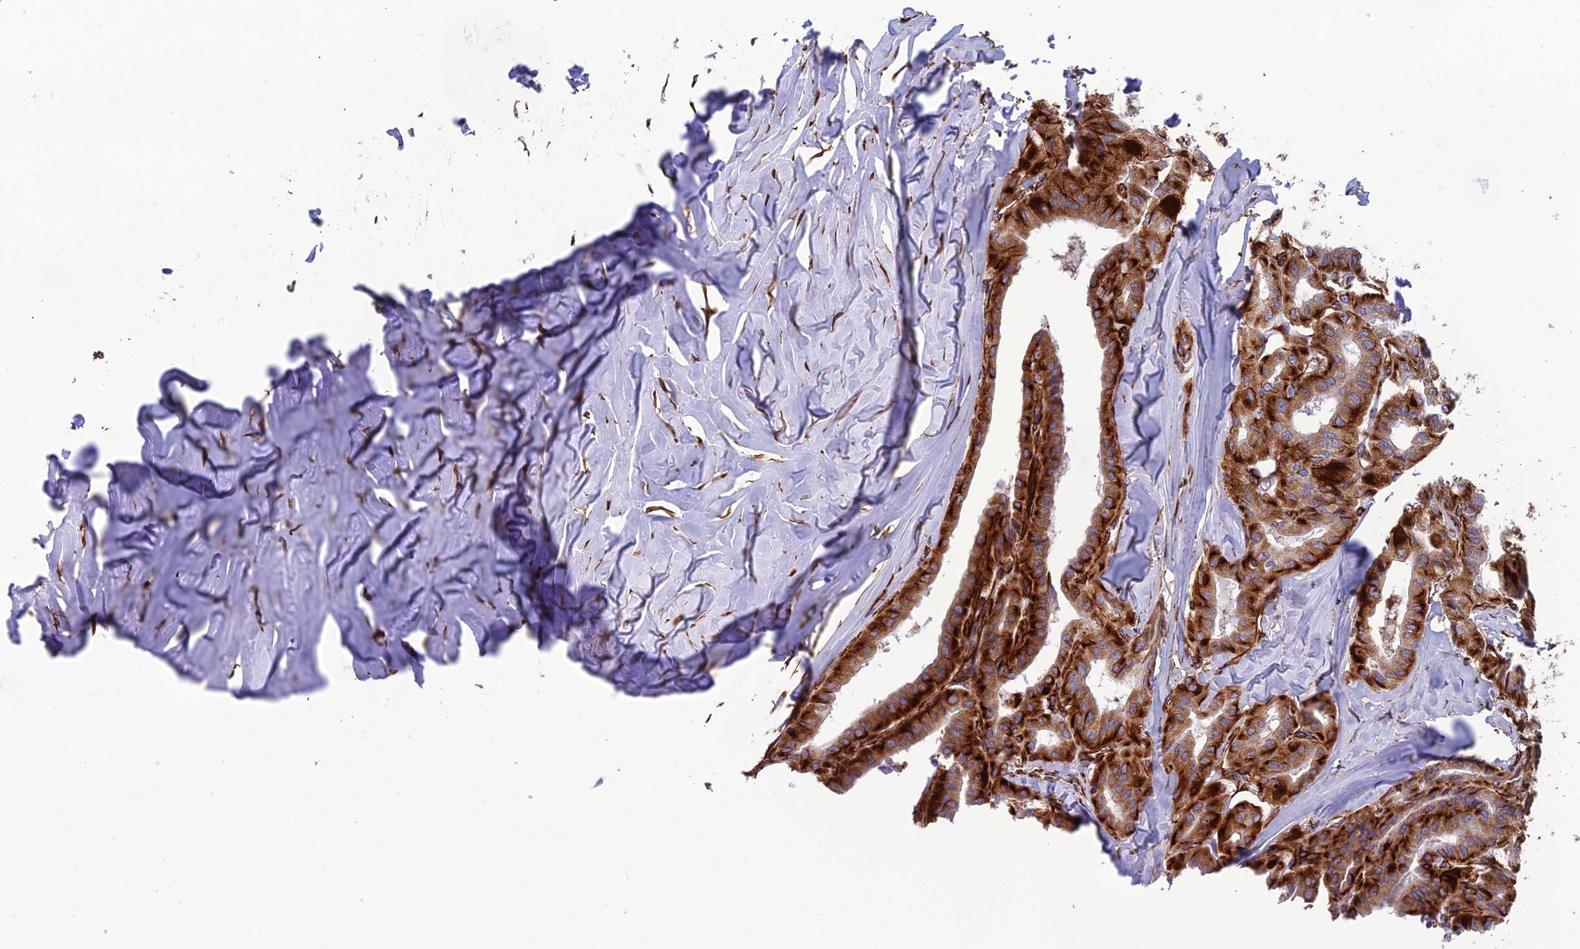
{"staining": {"intensity": "strong", "quantity": ">75%", "location": "cytoplasmic/membranous"}, "tissue": "thyroid cancer", "cell_type": "Tumor cells", "image_type": "cancer", "snomed": [{"axis": "morphology", "description": "Papillary adenocarcinoma, NOS"}, {"axis": "topography", "description": "Thyroid gland"}], "caption": "Brown immunohistochemical staining in thyroid cancer (papillary adenocarcinoma) reveals strong cytoplasmic/membranous staining in about >75% of tumor cells. Nuclei are stained in blue.", "gene": "FBXL20", "patient": {"sex": "female", "age": 59}}